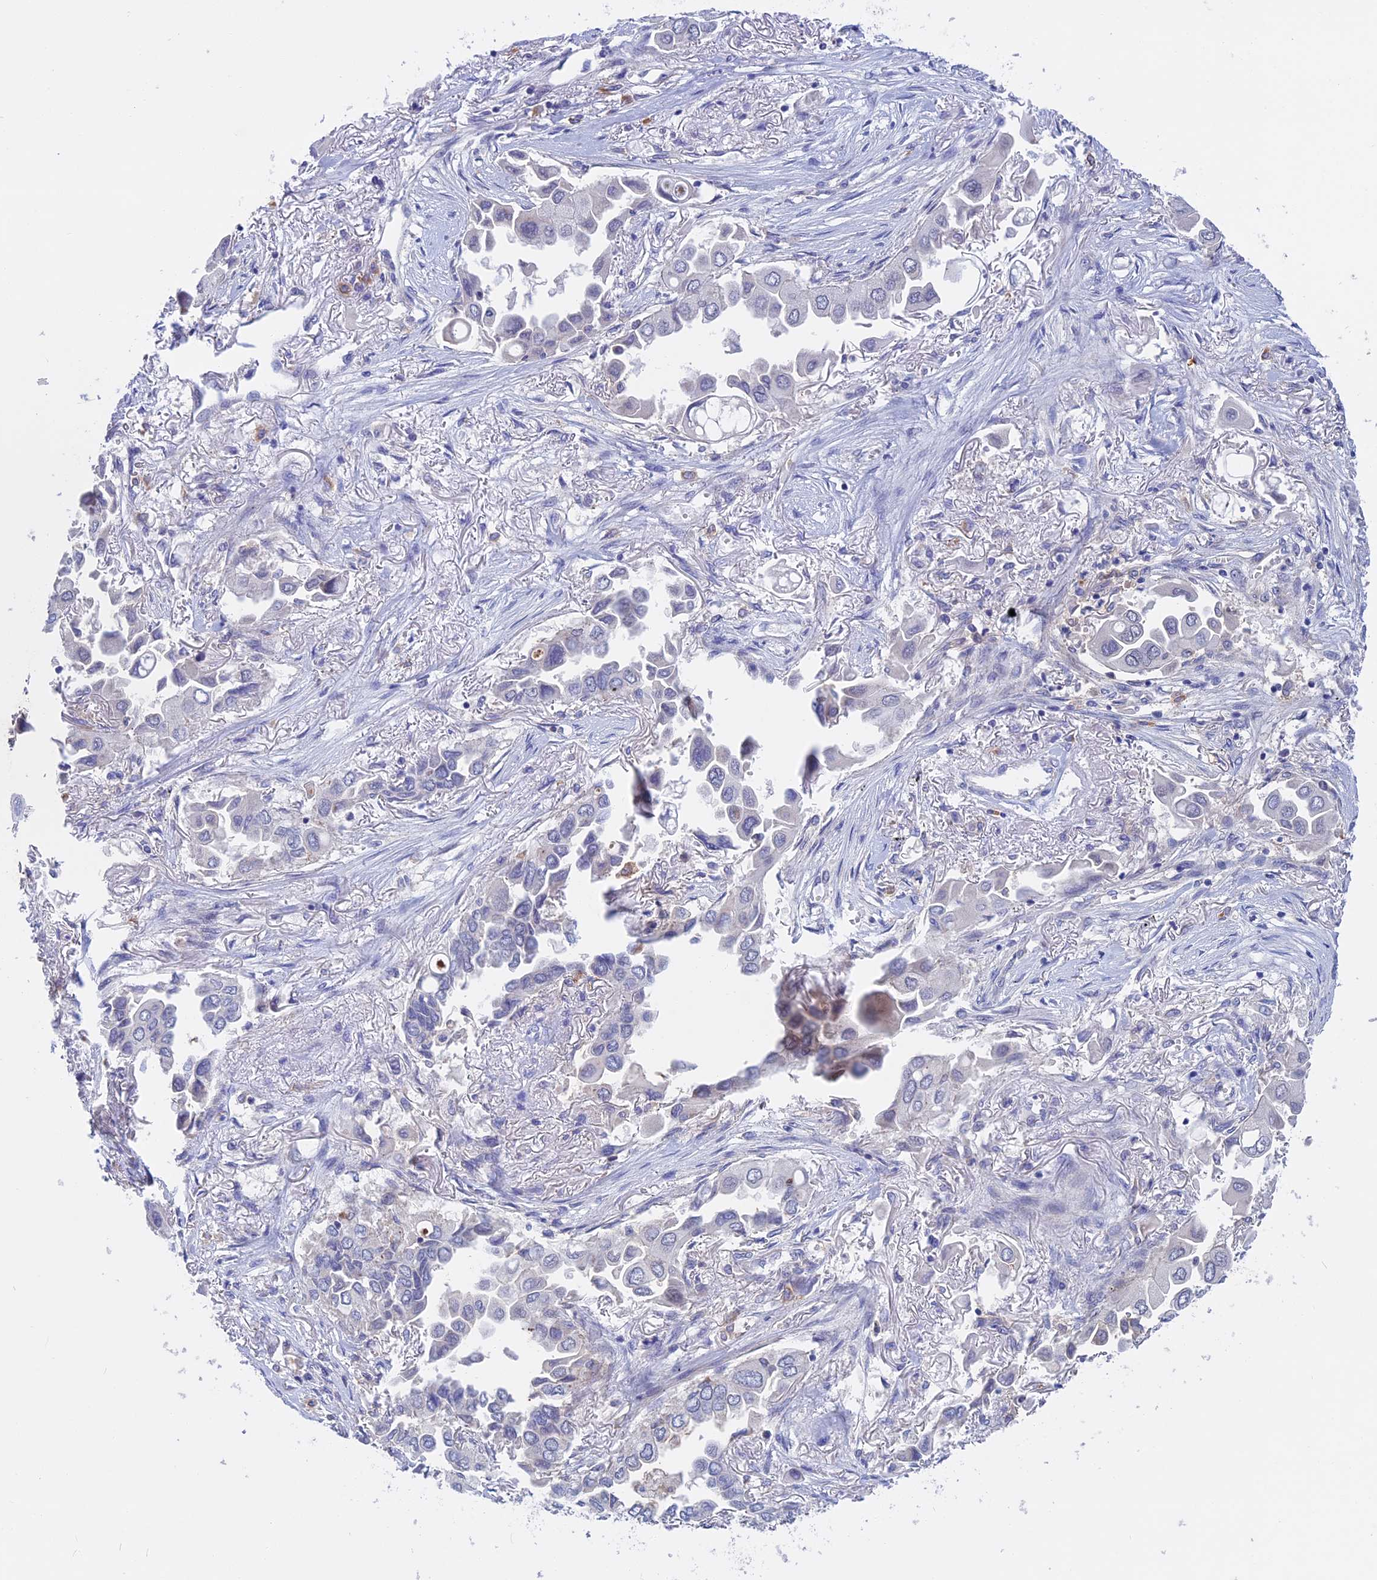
{"staining": {"intensity": "negative", "quantity": "none", "location": "none"}, "tissue": "lung cancer", "cell_type": "Tumor cells", "image_type": "cancer", "snomed": [{"axis": "morphology", "description": "Adenocarcinoma, NOS"}, {"axis": "topography", "description": "Lung"}], "caption": "Tumor cells show no significant protein expression in lung adenocarcinoma.", "gene": "SLC2A6", "patient": {"sex": "female", "age": 76}}